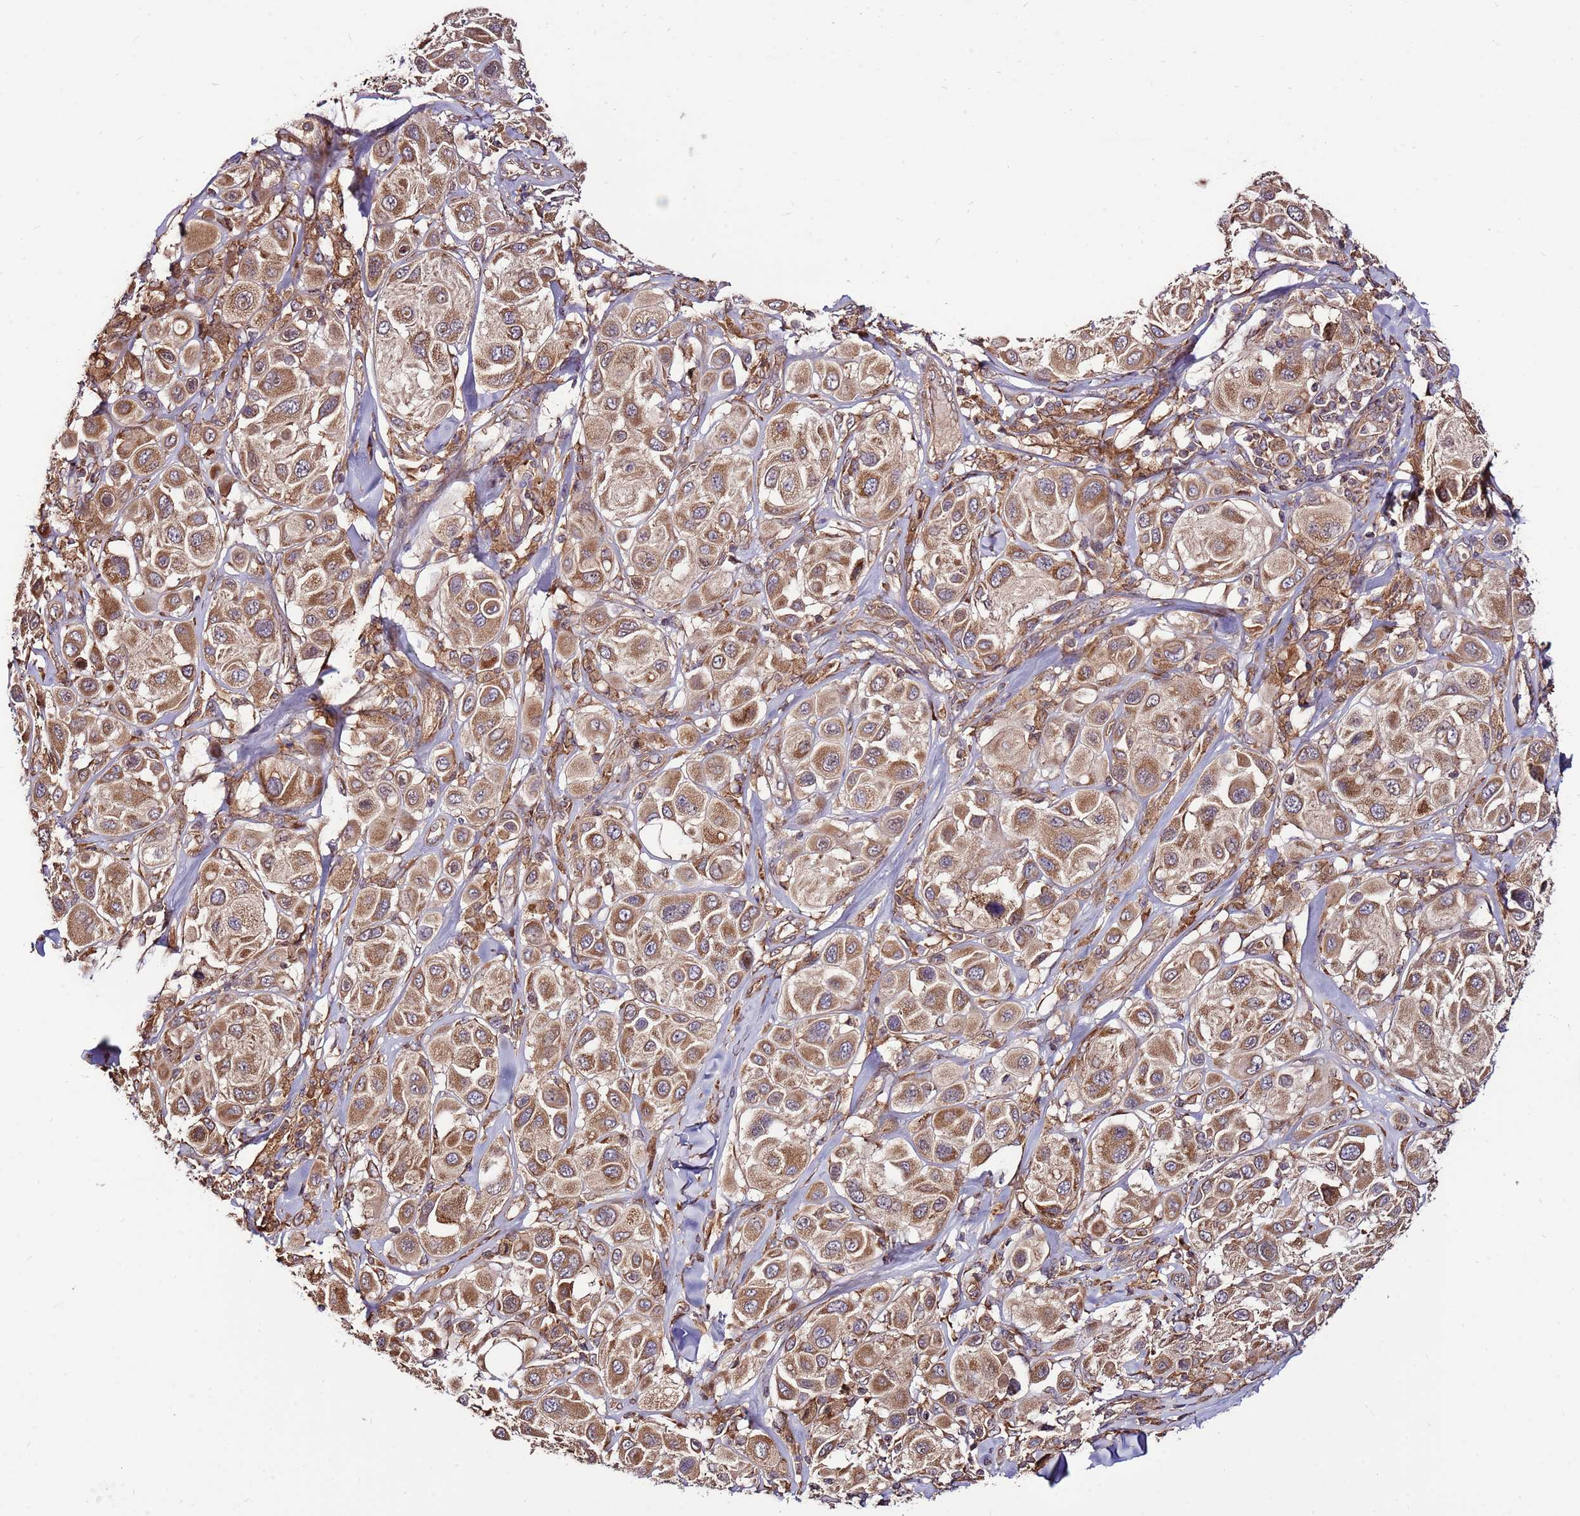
{"staining": {"intensity": "moderate", "quantity": ">75%", "location": "cytoplasmic/membranous"}, "tissue": "melanoma", "cell_type": "Tumor cells", "image_type": "cancer", "snomed": [{"axis": "morphology", "description": "Malignant melanoma, Metastatic site"}, {"axis": "topography", "description": "Skin"}], "caption": "IHC of human melanoma shows medium levels of moderate cytoplasmic/membranous expression in about >75% of tumor cells.", "gene": "SLC44A5", "patient": {"sex": "male", "age": 41}}